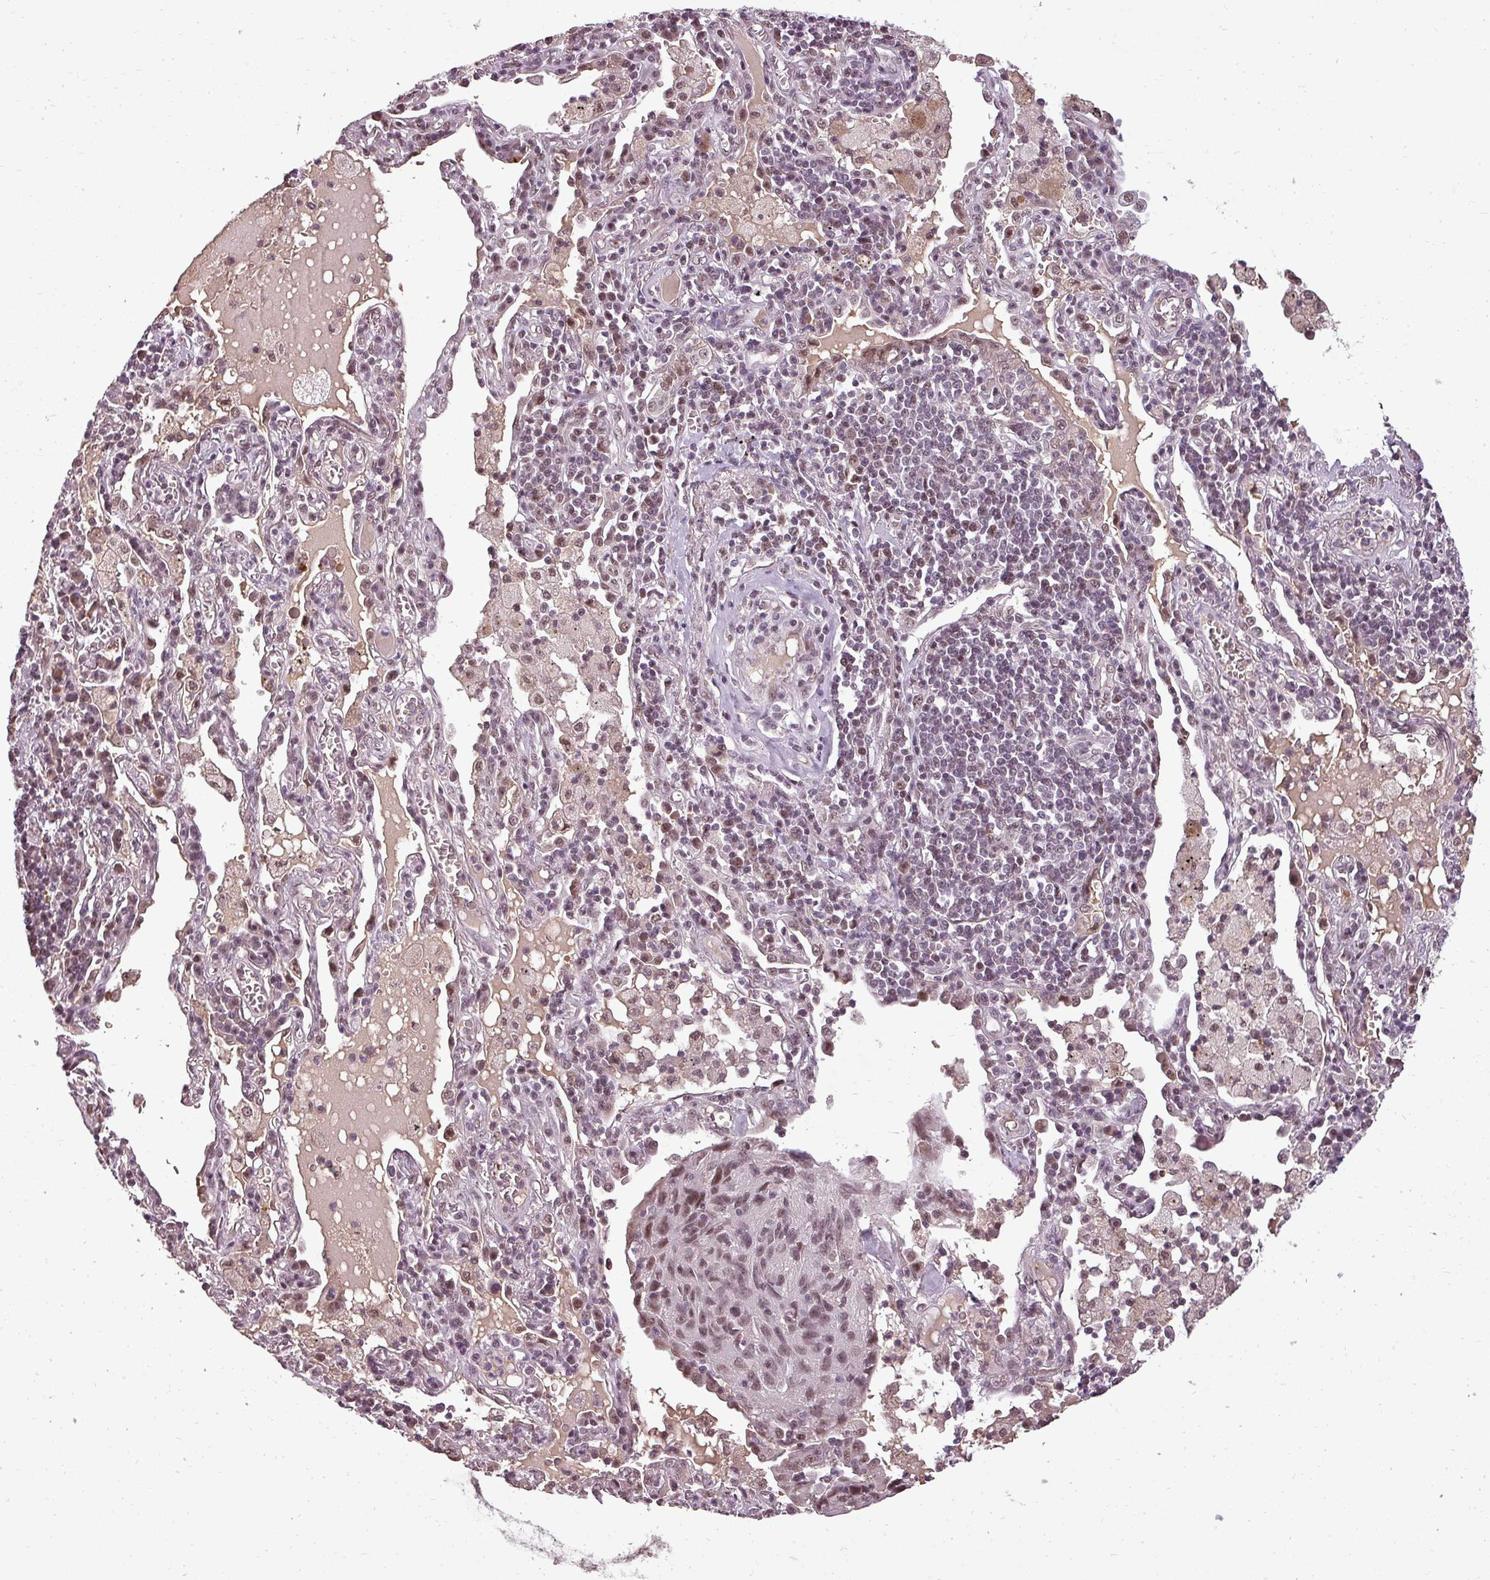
{"staining": {"intensity": "moderate", "quantity": ">75%", "location": "nuclear"}, "tissue": "lung cancer", "cell_type": "Tumor cells", "image_type": "cancer", "snomed": [{"axis": "morphology", "description": "Squamous cell carcinoma, NOS"}, {"axis": "topography", "description": "Lung"}], "caption": "Protein staining displays moderate nuclear staining in about >75% of tumor cells in lung cancer (squamous cell carcinoma).", "gene": "BCAS3", "patient": {"sex": "female", "age": 66}}